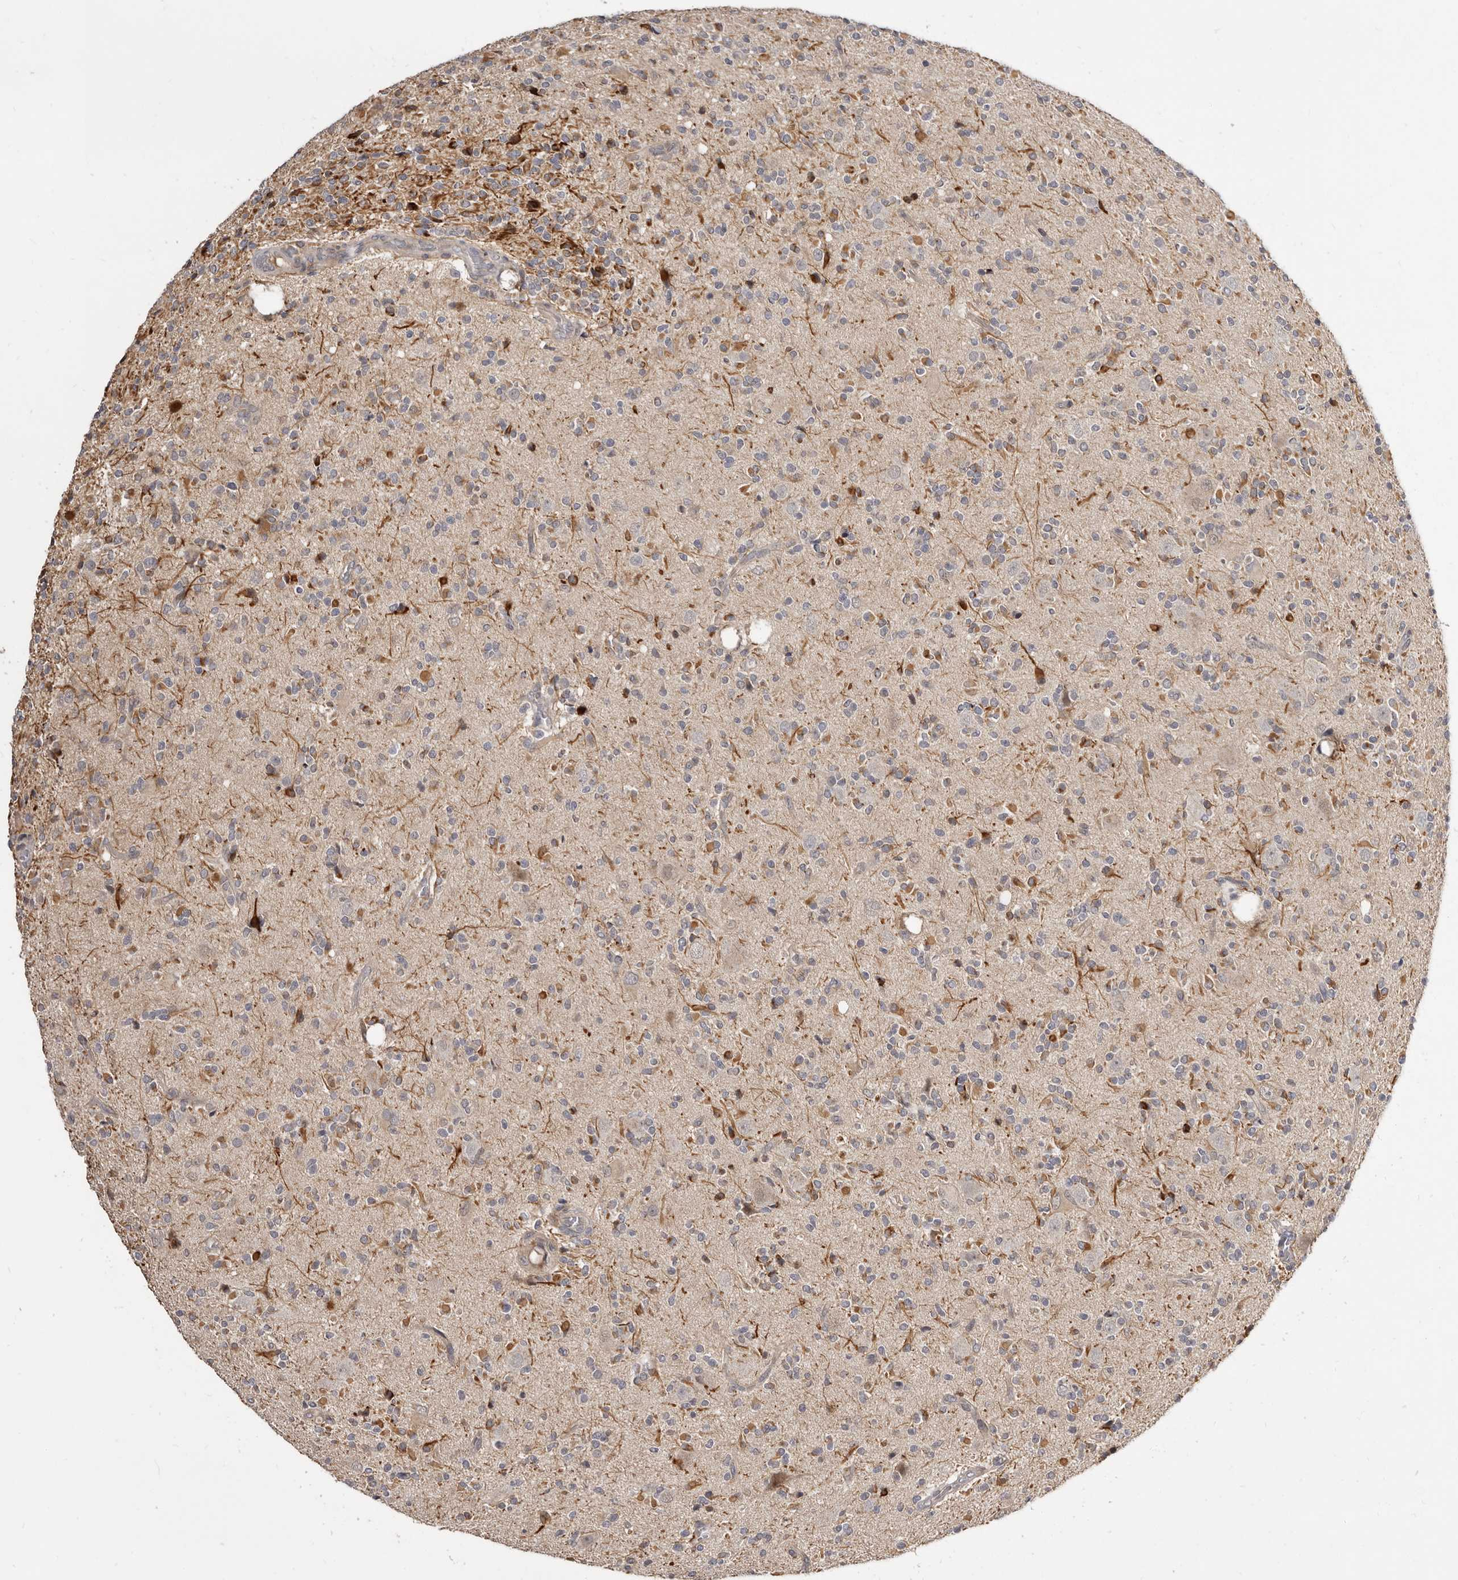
{"staining": {"intensity": "negative", "quantity": "none", "location": "none"}, "tissue": "glioma", "cell_type": "Tumor cells", "image_type": "cancer", "snomed": [{"axis": "morphology", "description": "Glioma, malignant, High grade"}, {"axis": "topography", "description": "Brain"}], "caption": "The image displays no staining of tumor cells in glioma. Brightfield microscopy of immunohistochemistry stained with DAB (3,3'-diaminobenzidine) (brown) and hematoxylin (blue), captured at high magnification.", "gene": "INAVA", "patient": {"sex": "male", "age": 34}}